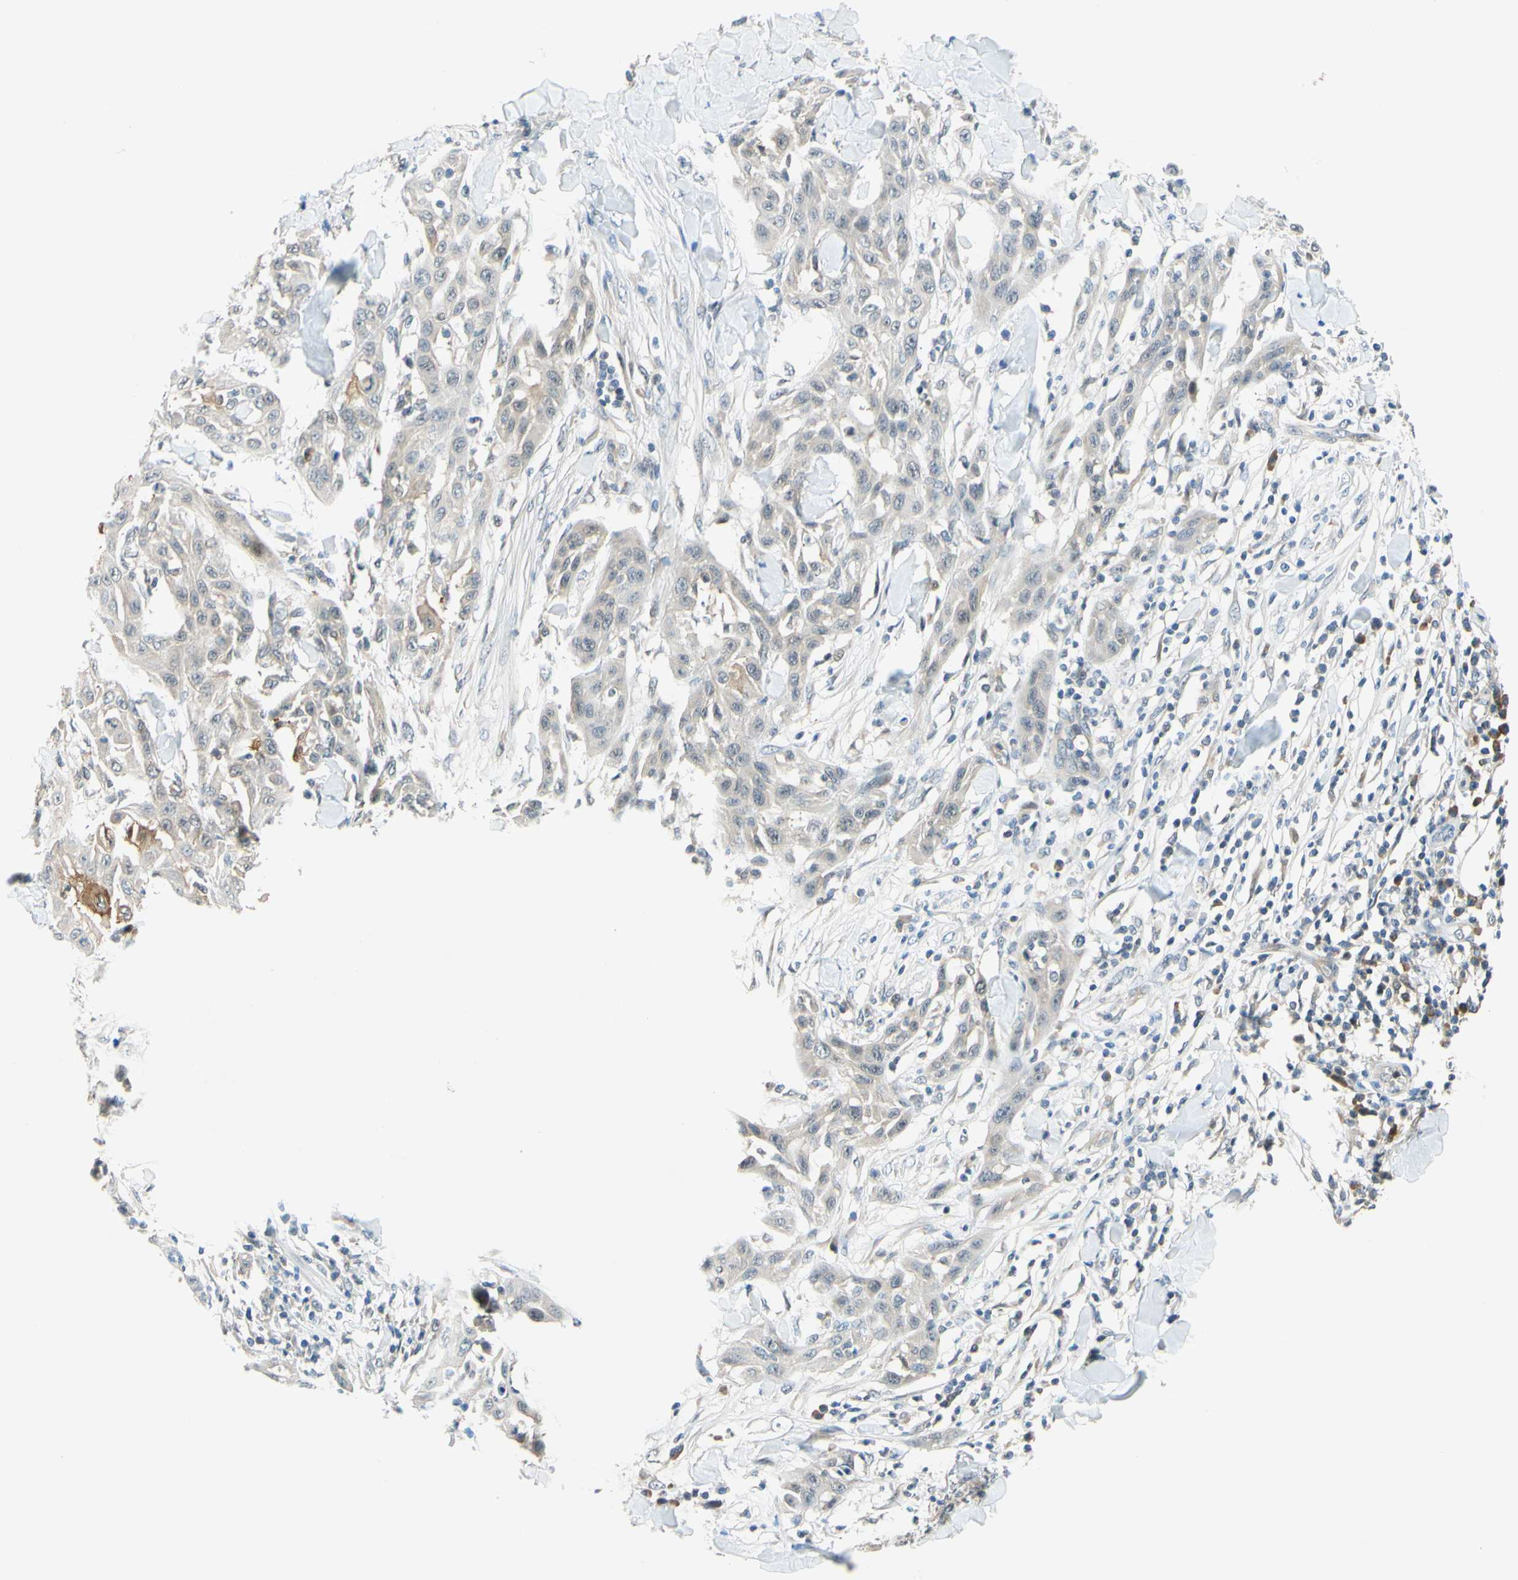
{"staining": {"intensity": "moderate", "quantity": "<25%", "location": "cytoplasmic/membranous"}, "tissue": "skin cancer", "cell_type": "Tumor cells", "image_type": "cancer", "snomed": [{"axis": "morphology", "description": "Squamous cell carcinoma, NOS"}, {"axis": "topography", "description": "Skin"}], "caption": "IHC of human squamous cell carcinoma (skin) shows low levels of moderate cytoplasmic/membranous staining in about <25% of tumor cells. The staining is performed using DAB (3,3'-diaminobenzidine) brown chromogen to label protein expression. The nuclei are counter-stained blue using hematoxylin.", "gene": "C2CD2L", "patient": {"sex": "male", "age": 24}}